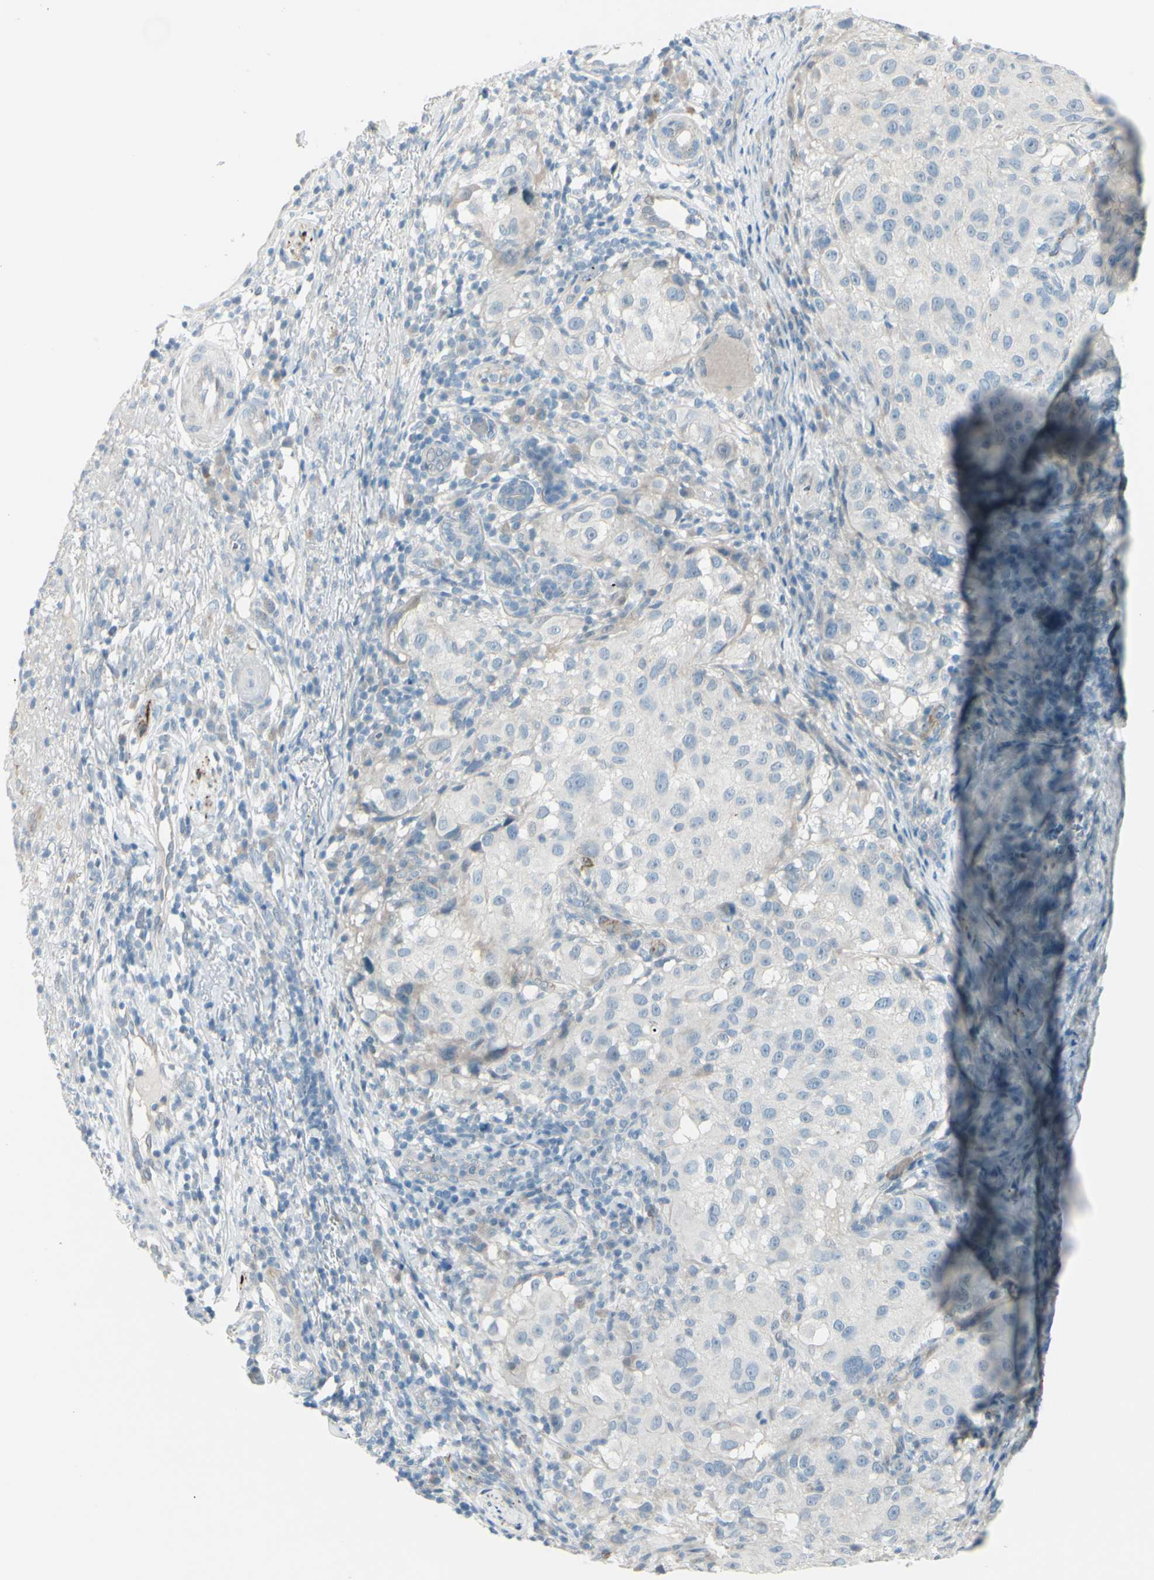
{"staining": {"intensity": "negative", "quantity": "none", "location": "none"}, "tissue": "melanoma", "cell_type": "Tumor cells", "image_type": "cancer", "snomed": [{"axis": "morphology", "description": "Necrosis, NOS"}, {"axis": "morphology", "description": "Malignant melanoma, NOS"}, {"axis": "topography", "description": "Skin"}], "caption": "This histopathology image is of malignant melanoma stained with IHC to label a protein in brown with the nuclei are counter-stained blue. There is no expression in tumor cells. (DAB immunohistochemistry with hematoxylin counter stain).", "gene": "GPR34", "patient": {"sex": "female", "age": 87}}